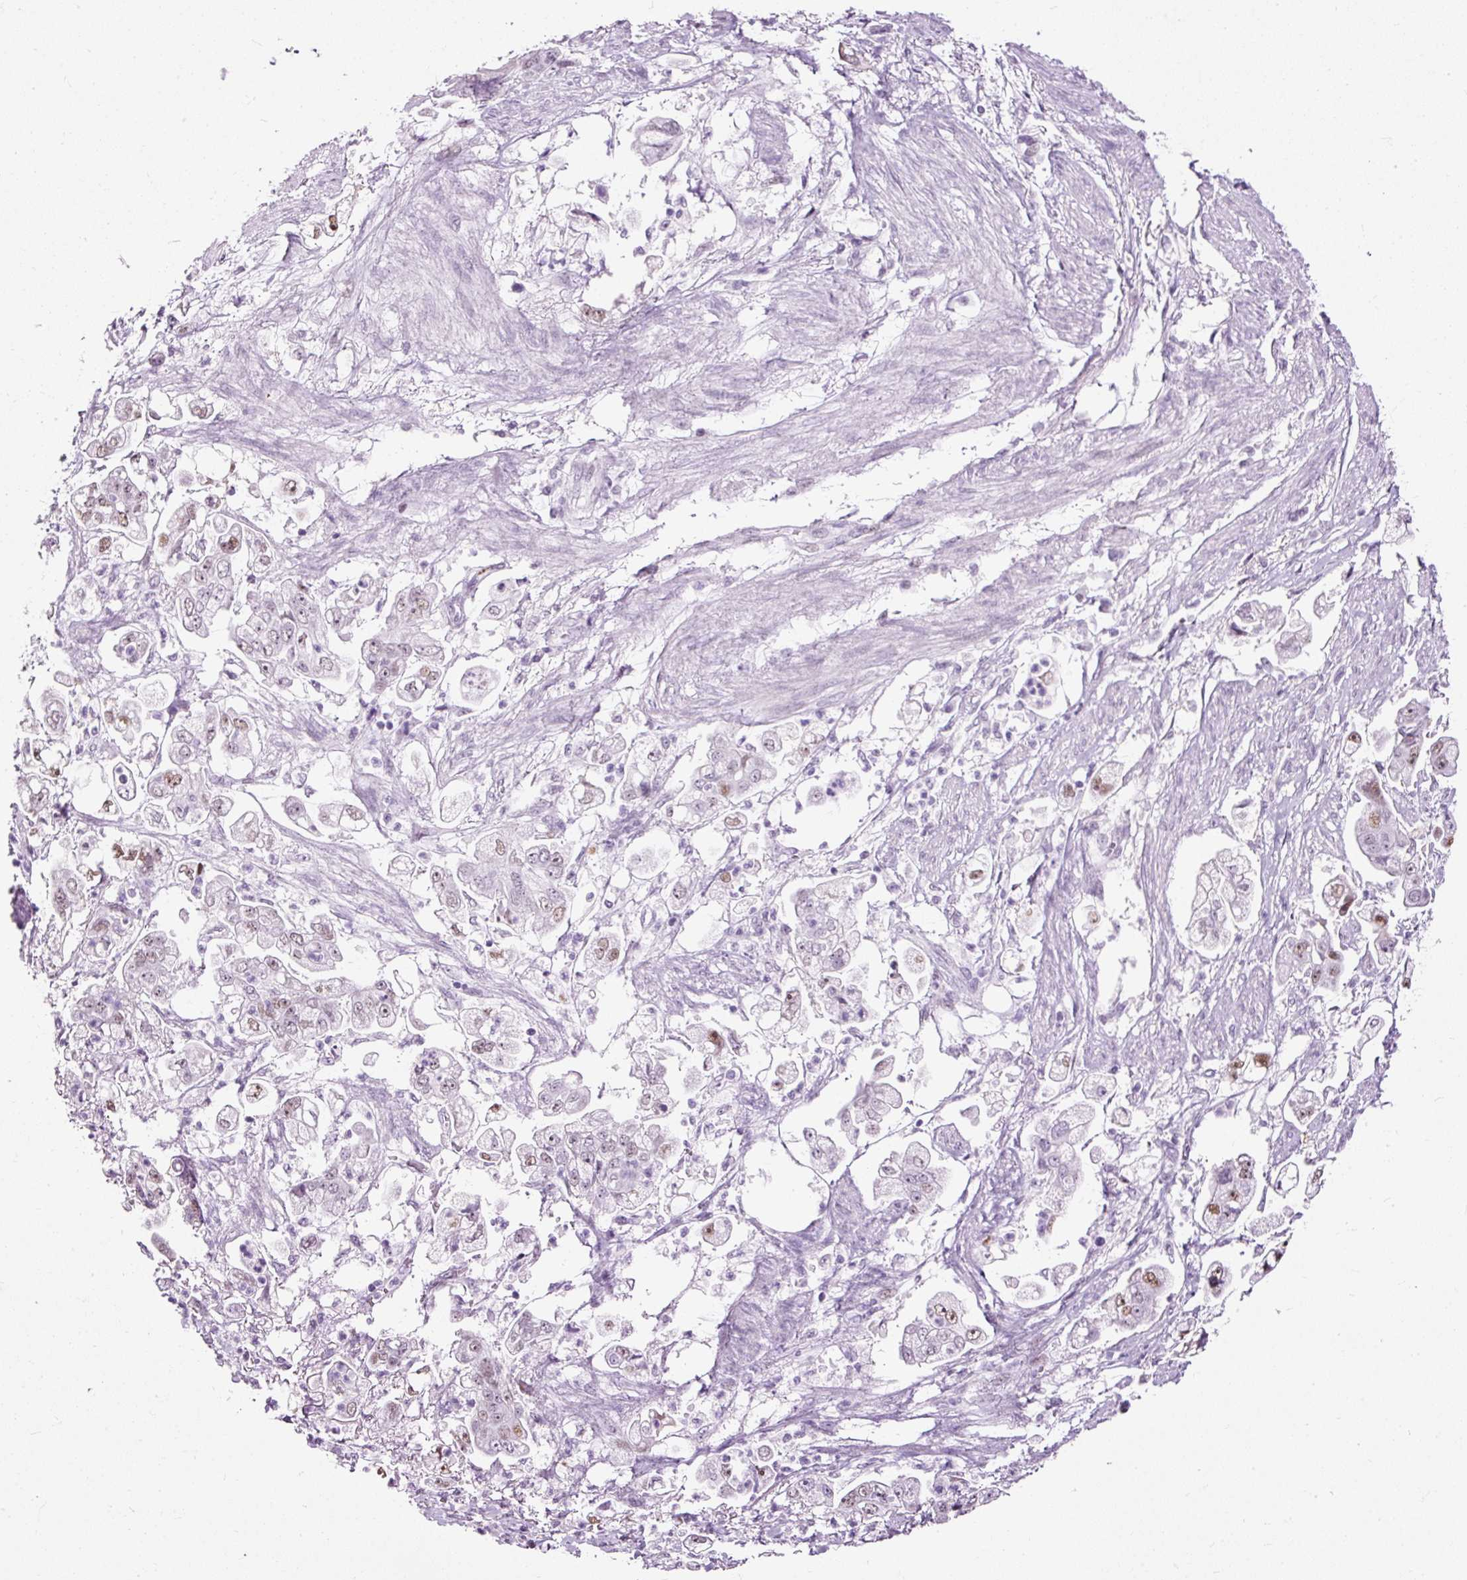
{"staining": {"intensity": "weak", "quantity": "25%-75%", "location": "nuclear"}, "tissue": "stomach cancer", "cell_type": "Tumor cells", "image_type": "cancer", "snomed": [{"axis": "morphology", "description": "Adenocarcinoma, NOS"}, {"axis": "topography", "description": "Stomach"}], "caption": "Tumor cells reveal low levels of weak nuclear expression in about 25%-75% of cells in adenocarcinoma (stomach).", "gene": "PDE6B", "patient": {"sex": "male", "age": 62}}